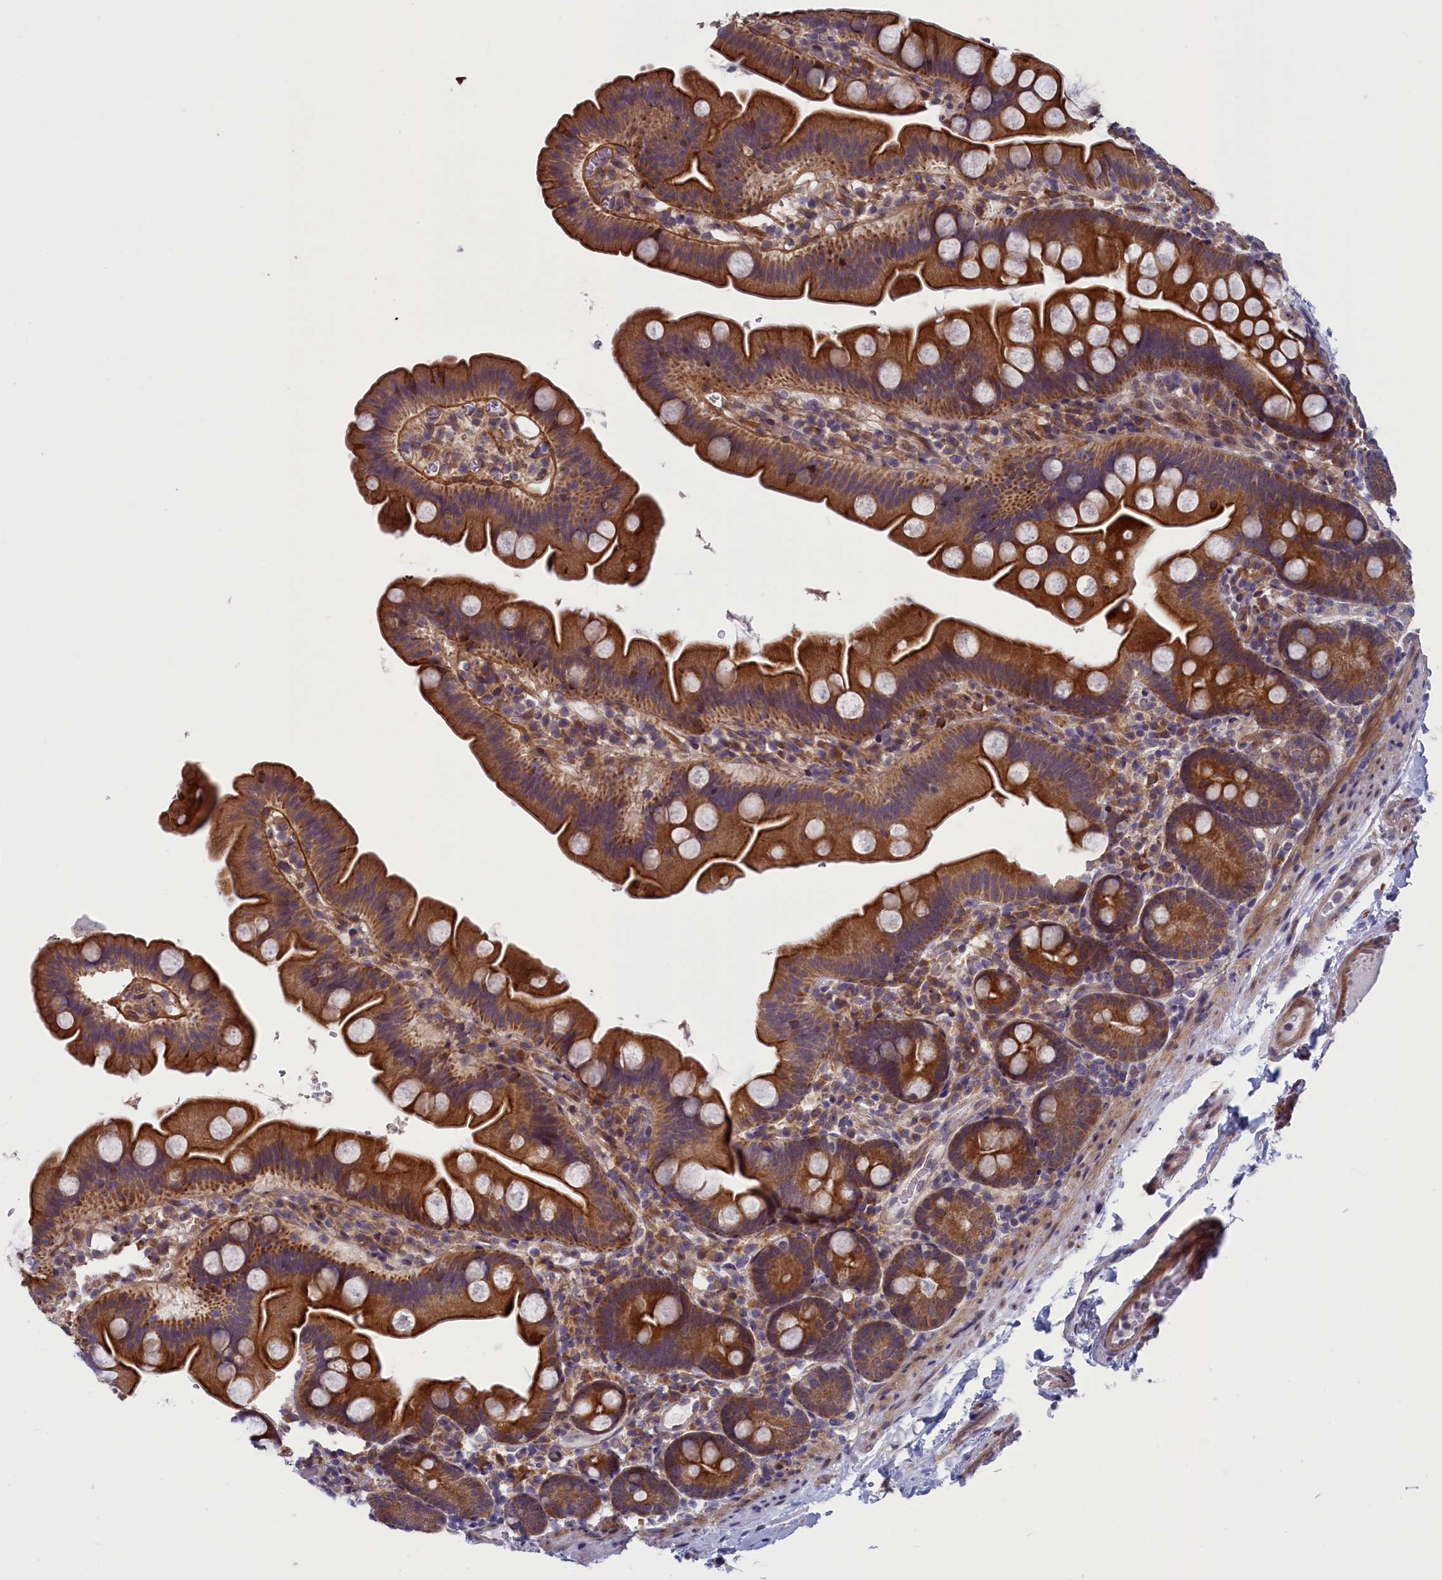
{"staining": {"intensity": "strong", "quantity": ">75%", "location": "cytoplasmic/membranous"}, "tissue": "small intestine", "cell_type": "Glandular cells", "image_type": "normal", "snomed": [{"axis": "morphology", "description": "Normal tissue, NOS"}, {"axis": "topography", "description": "Small intestine"}], "caption": "The histopathology image shows immunohistochemical staining of benign small intestine. There is strong cytoplasmic/membranous expression is appreciated in about >75% of glandular cells. (brown staining indicates protein expression, while blue staining denotes nuclei).", "gene": "ANKRD39", "patient": {"sex": "female", "age": 68}}